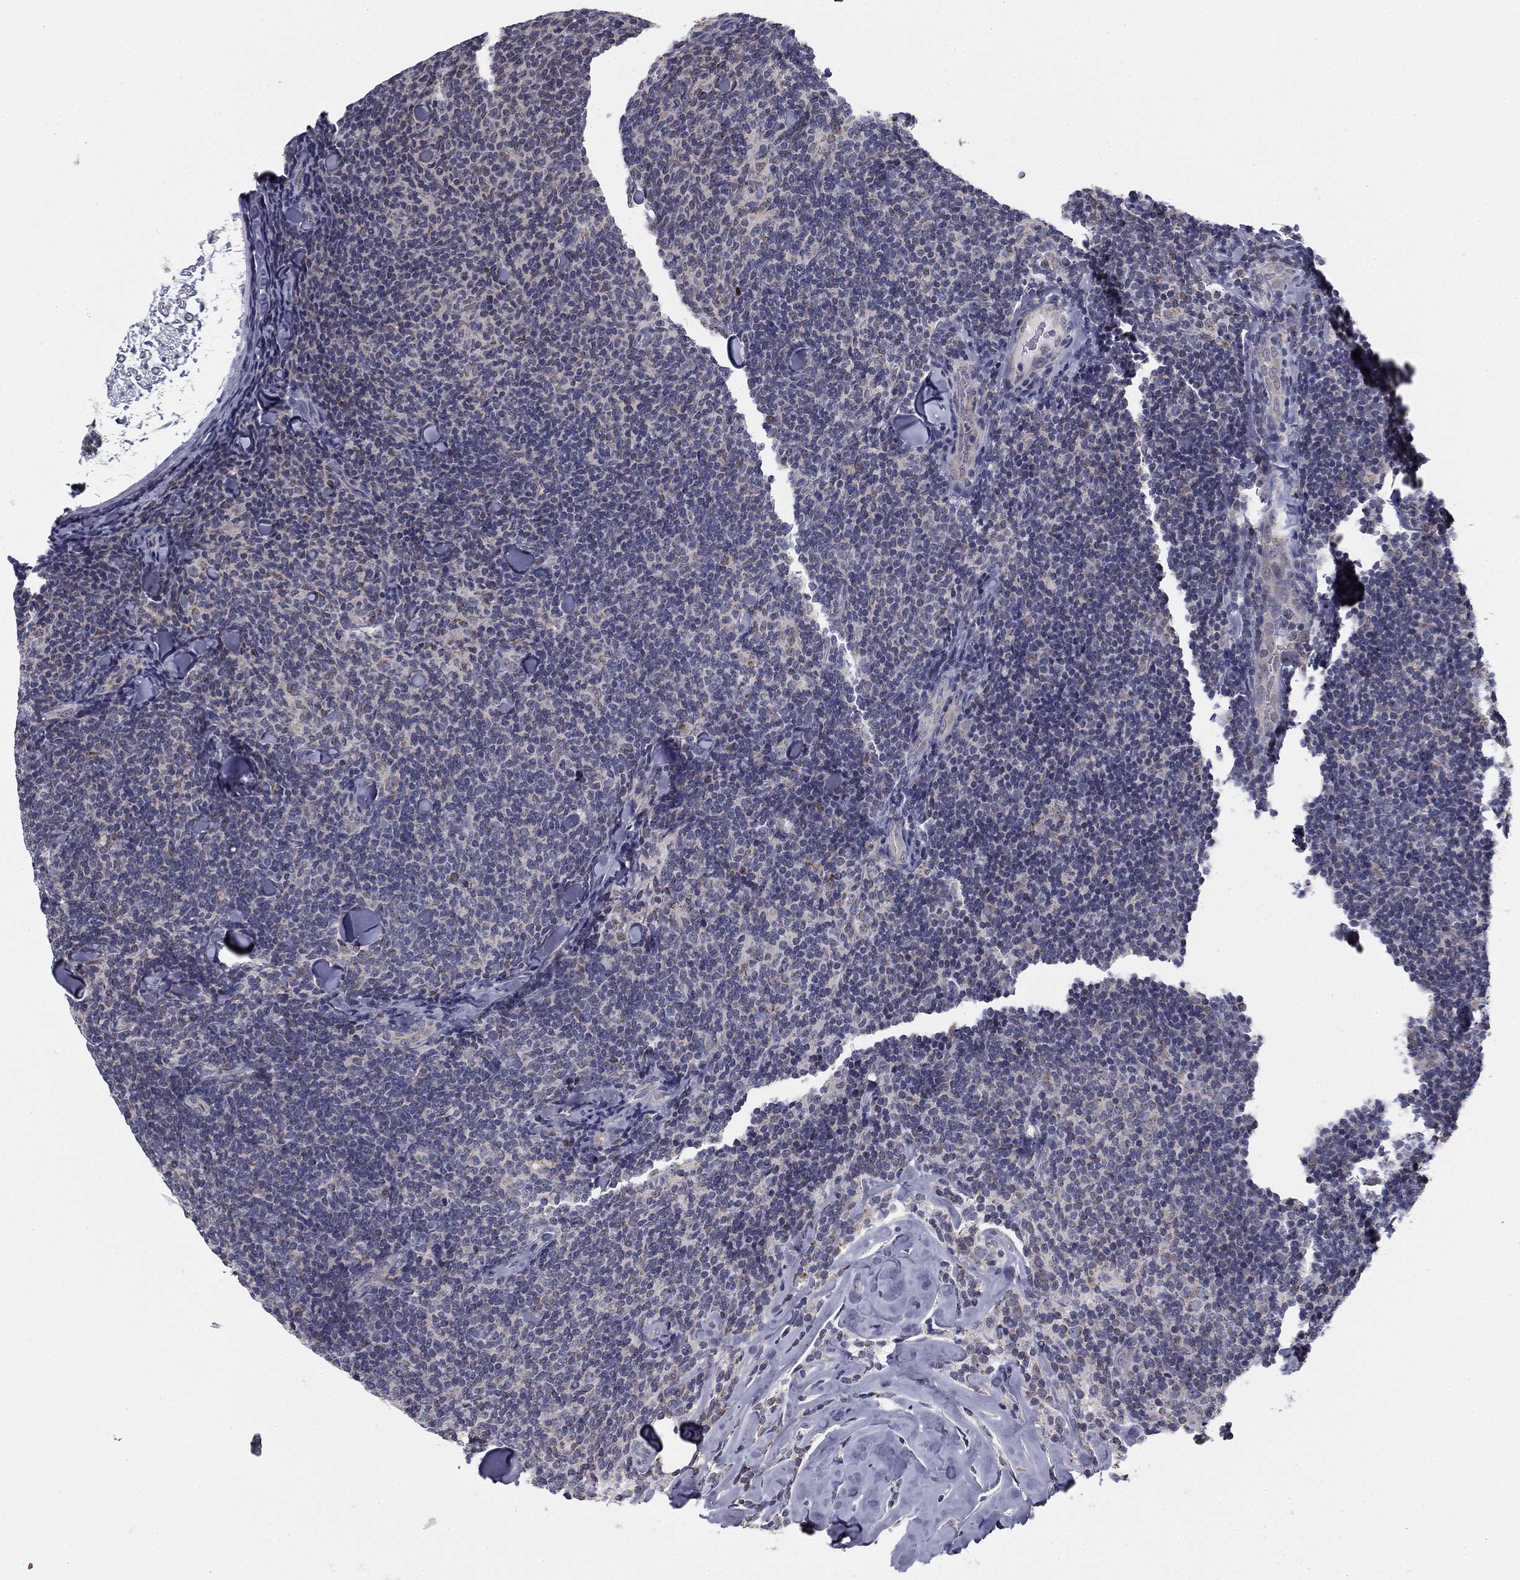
{"staining": {"intensity": "negative", "quantity": "none", "location": "none"}, "tissue": "lymphoma", "cell_type": "Tumor cells", "image_type": "cancer", "snomed": [{"axis": "morphology", "description": "Malignant lymphoma, non-Hodgkin's type, Low grade"}, {"axis": "topography", "description": "Lymph node"}], "caption": "IHC of human low-grade malignant lymphoma, non-Hodgkin's type exhibits no positivity in tumor cells. (DAB (3,3'-diaminobenzidine) immunohistochemistry with hematoxylin counter stain).", "gene": "SLC2A9", "patient": {"sex": "female", "age": 56}}